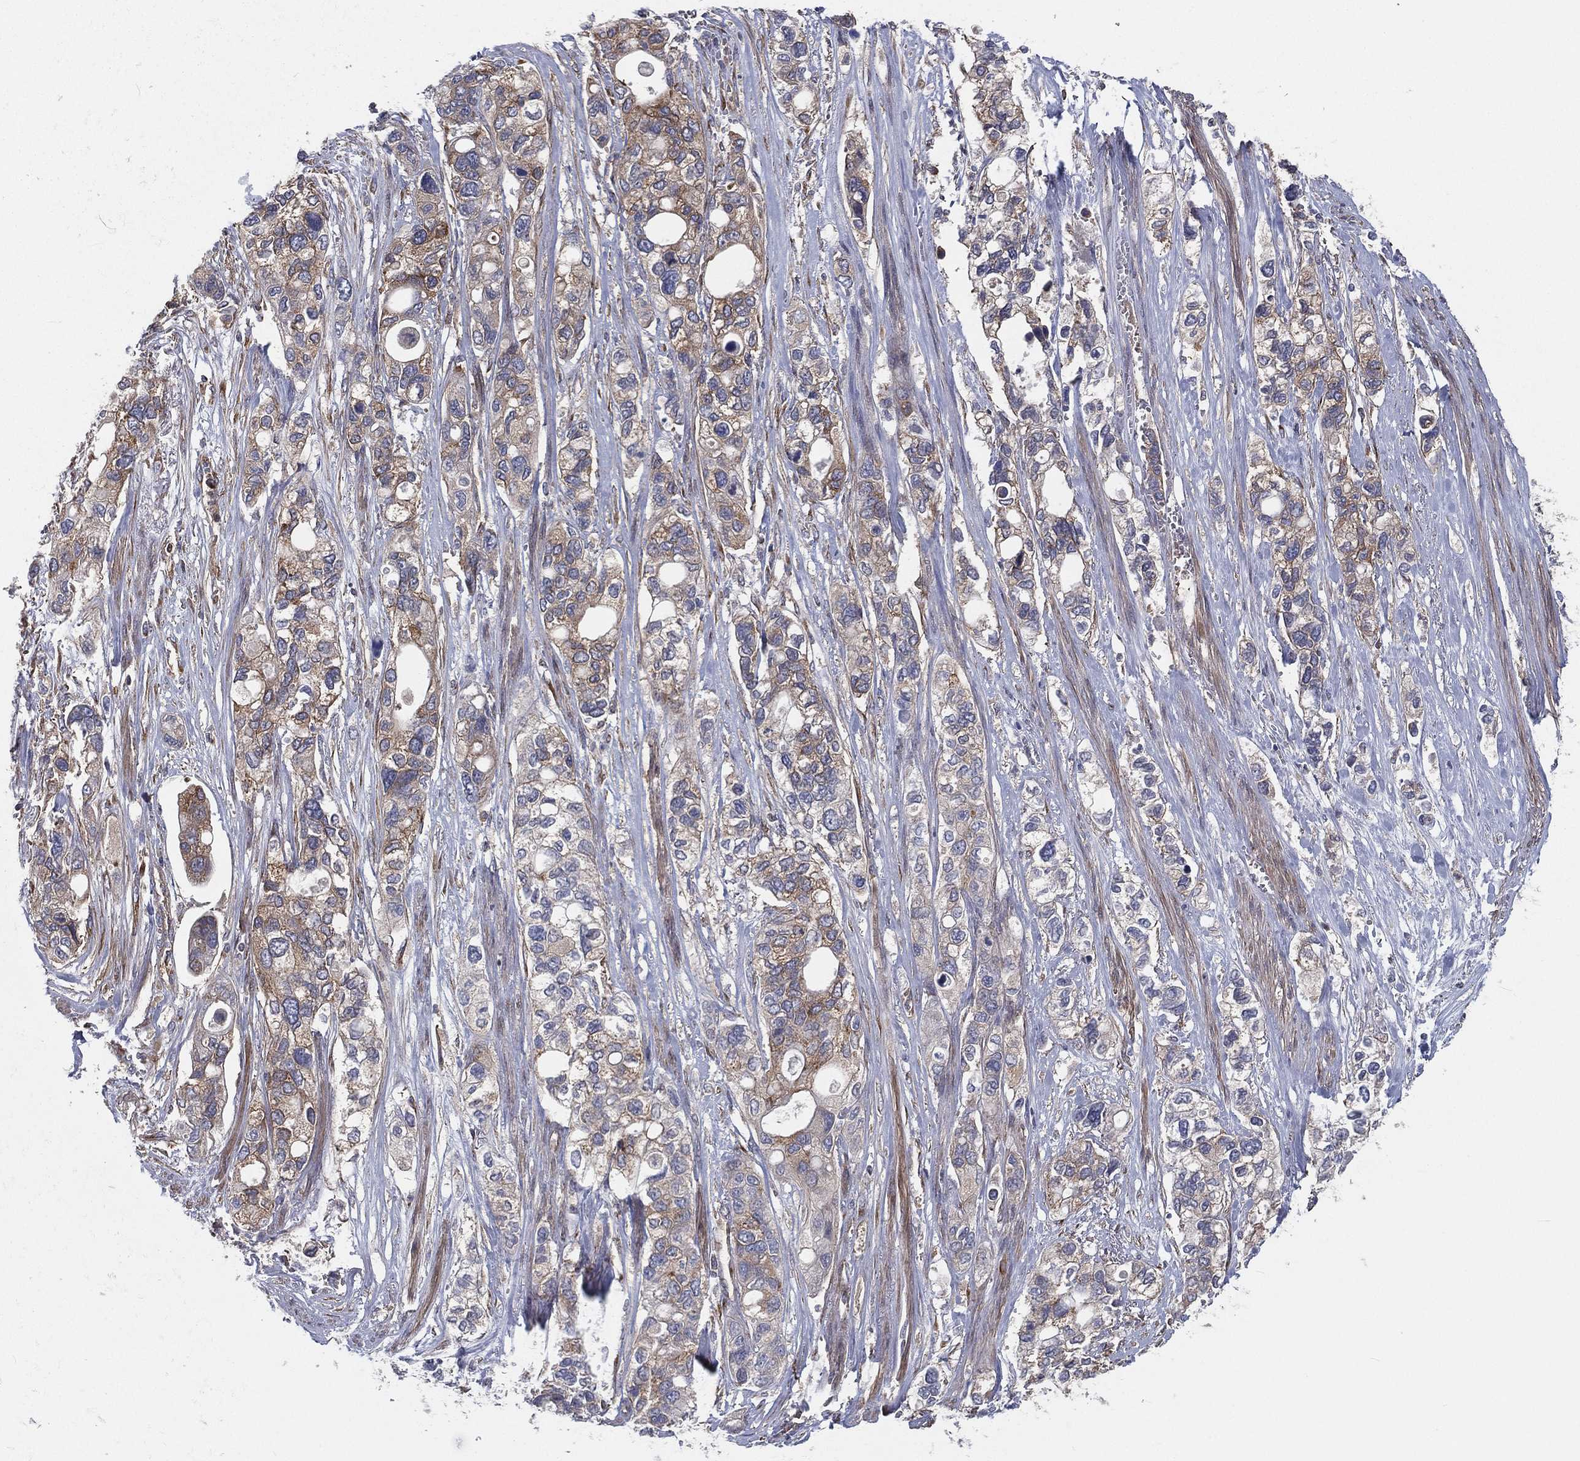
{"staining": {"intensity": "weak", "quantity": "25%-75%", "location": "cytoplasmic/membranous"}, "tissue": "stomach cancer", "cell_type": "Tumor cells", "image_type": "cancer", "snomed": [{"axis": "morphology", "description": "Adenocarcinoma, NOS"}, {"axis": "topography", "description": "Stomach, upper"}], "caption": "Immunohistochemical staining of human adenocarcinoma (stomach) demonstrates low levels of weak cytoplasmic/membranous protein positivity in approximately 25%-75% of tumor cells.", "gene": "EIF2B5", "patient": {"sex": "female", "age": 81}}